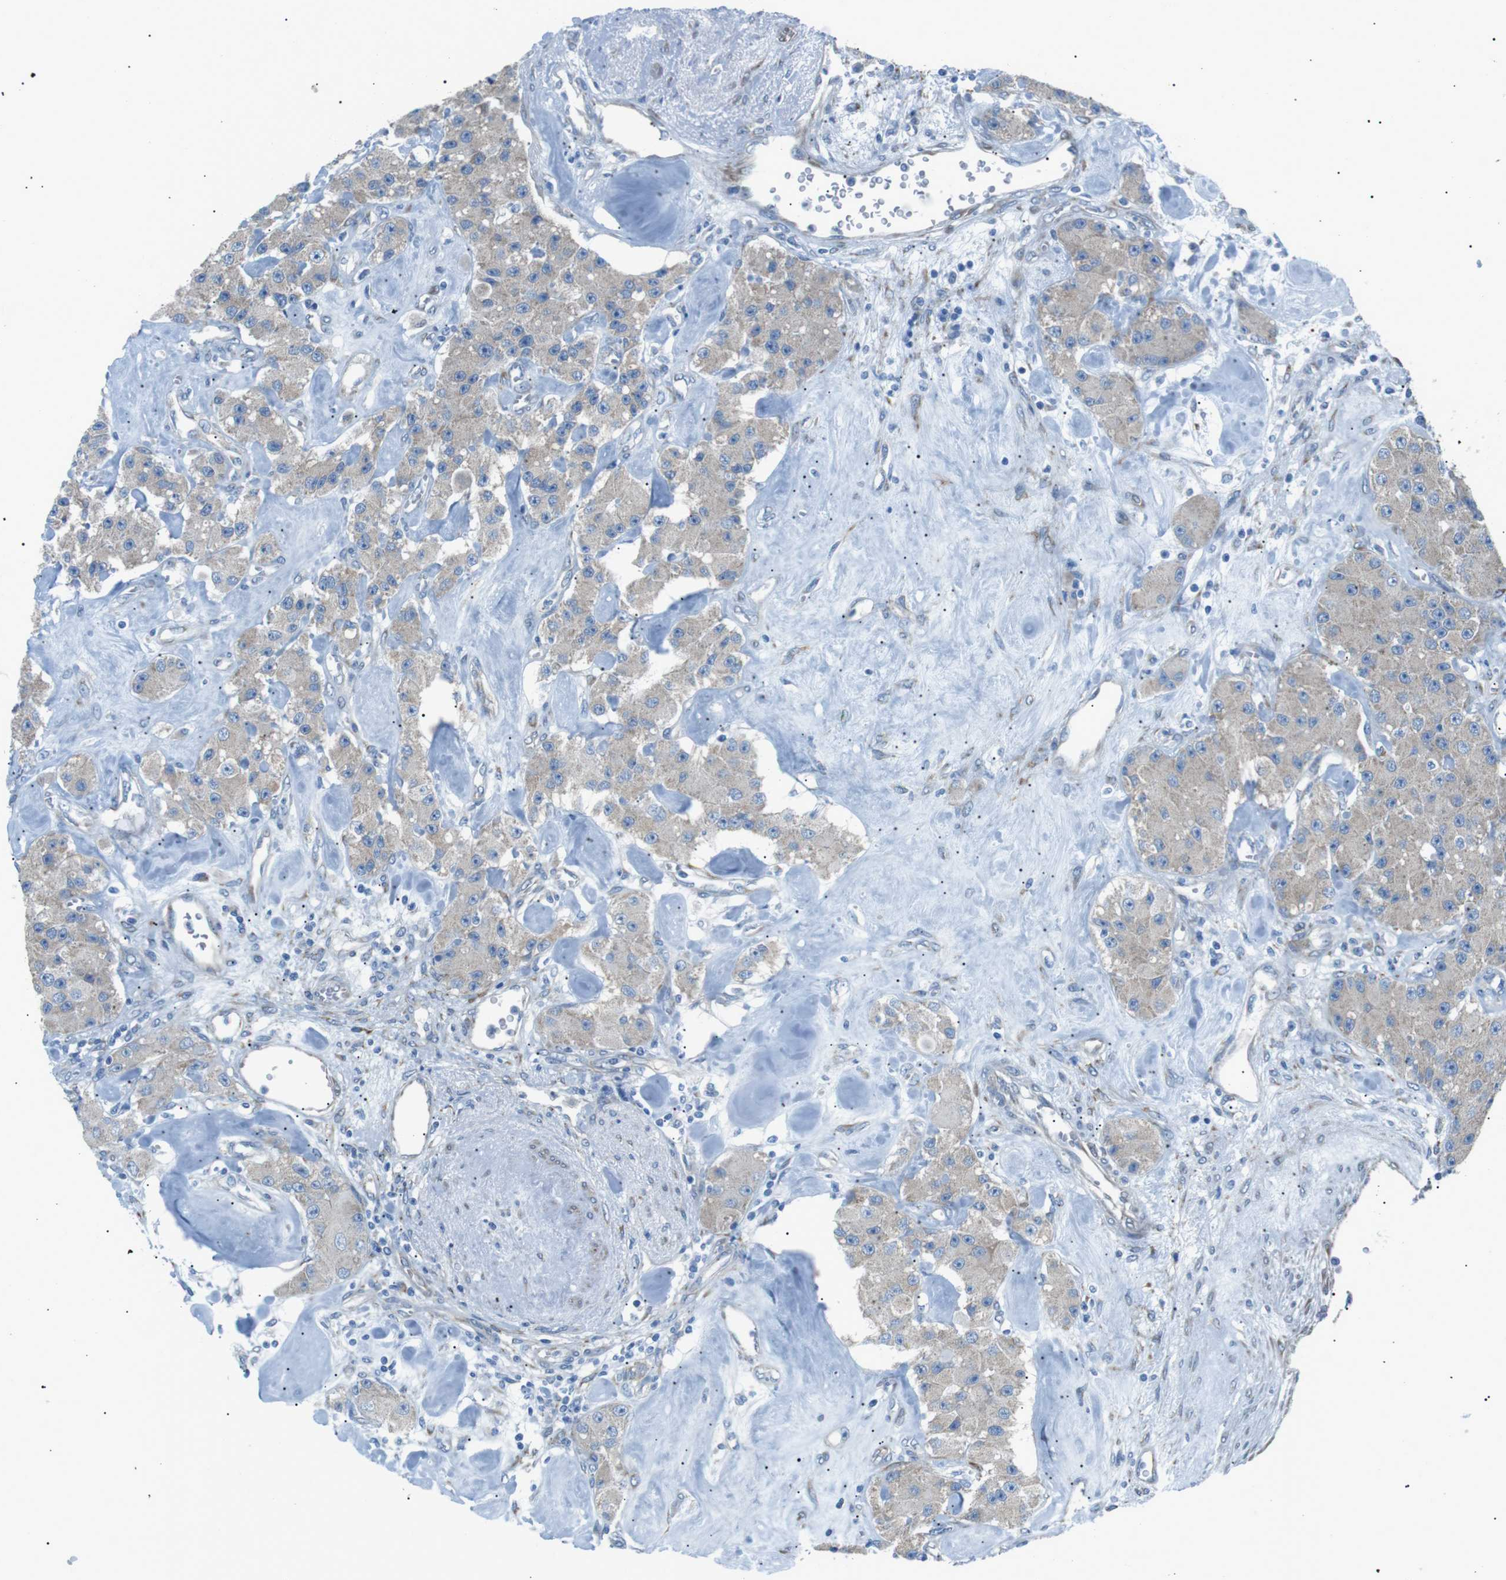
{"staining": {"intensity": "weak", "quantity": ">75%", "location": "cytoplasmic/membranous"}, "tissue": "carcinoid", "cell_type": "Tumor cells", "image_type": "cancer", "snomed": [{"axis": "morphology", "description": "Carcinoid, malignant, NOS"}, {"axis": "topography", "description": "Pancreas"}], "caption": "Immunohistochemistry (IHC) (DAB) staining of human carcinoid shows weak cytoplasmic/membranous protein expression in approximately >75% of tumor cells. (Stains: DAB in brown, nuclei in blue, Microscopy: brightfield microscopy at high magnification).", "gene": "MTARC2", "patient": {"sex": "male", "age": 41}}